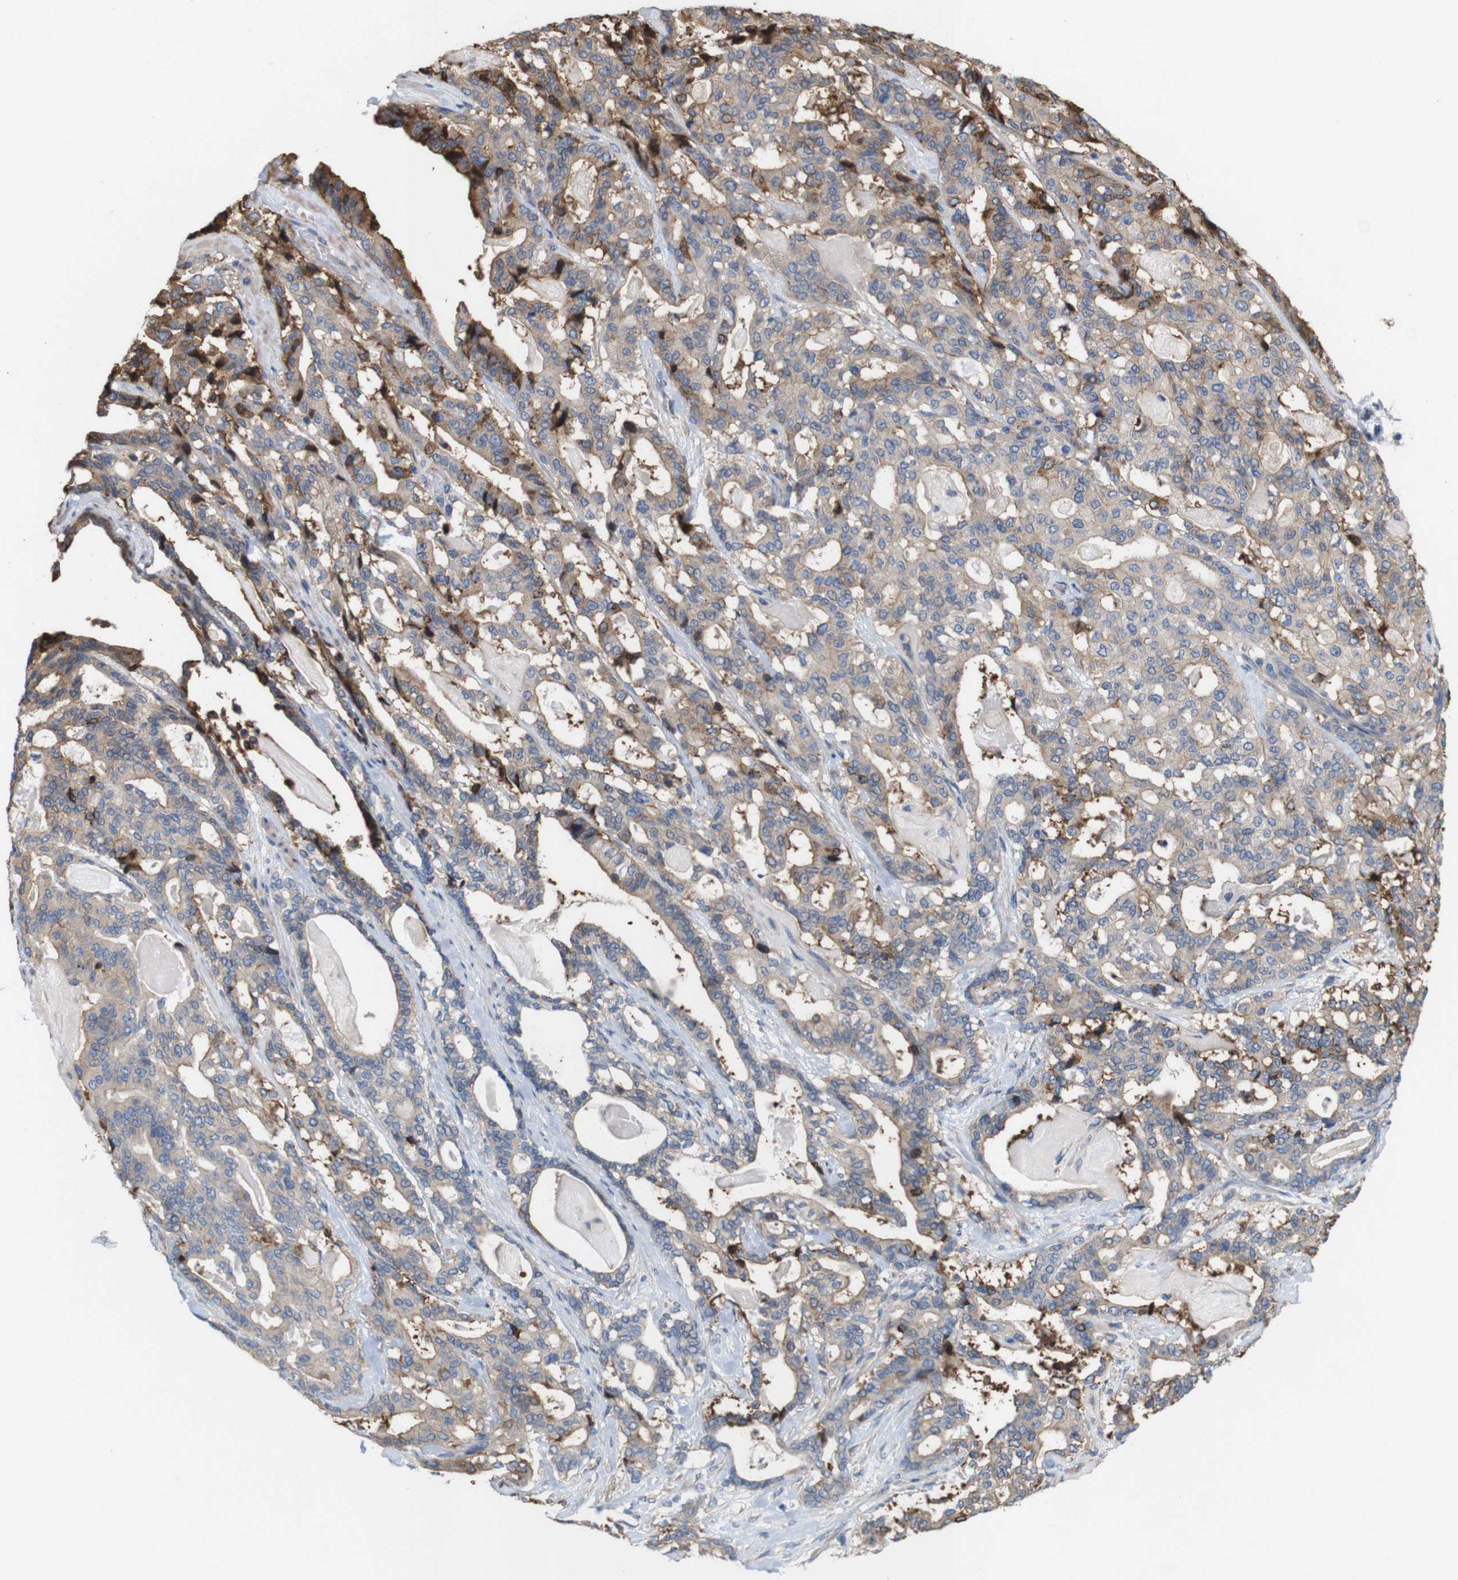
{"staining": {"intensity": "moderate", "quantity": "25%-75%", "location": "cytoplasmic/membranous"}, "tissue": "pancreatic cancer", "cell_type": "Tumor cells", "image_type": "cancer", "snomed": [{"axis": "morphology", "description": "Adenocarcinoma, NOS"}, {"axis": "topography", "description": "Pancreas"}], "caption": "DAB immunohistochemical staining of pancreatic cancer shows moderate cytoplasmic/membranous protein positivity in approximately 25%-75% of tumor cells. (DAB (3,3'-diaminobenzidine) IHC with brightfield microscopy, high magnification).", "gene": "MYEOV", "patient": {"sex": "male", "age": 63}}